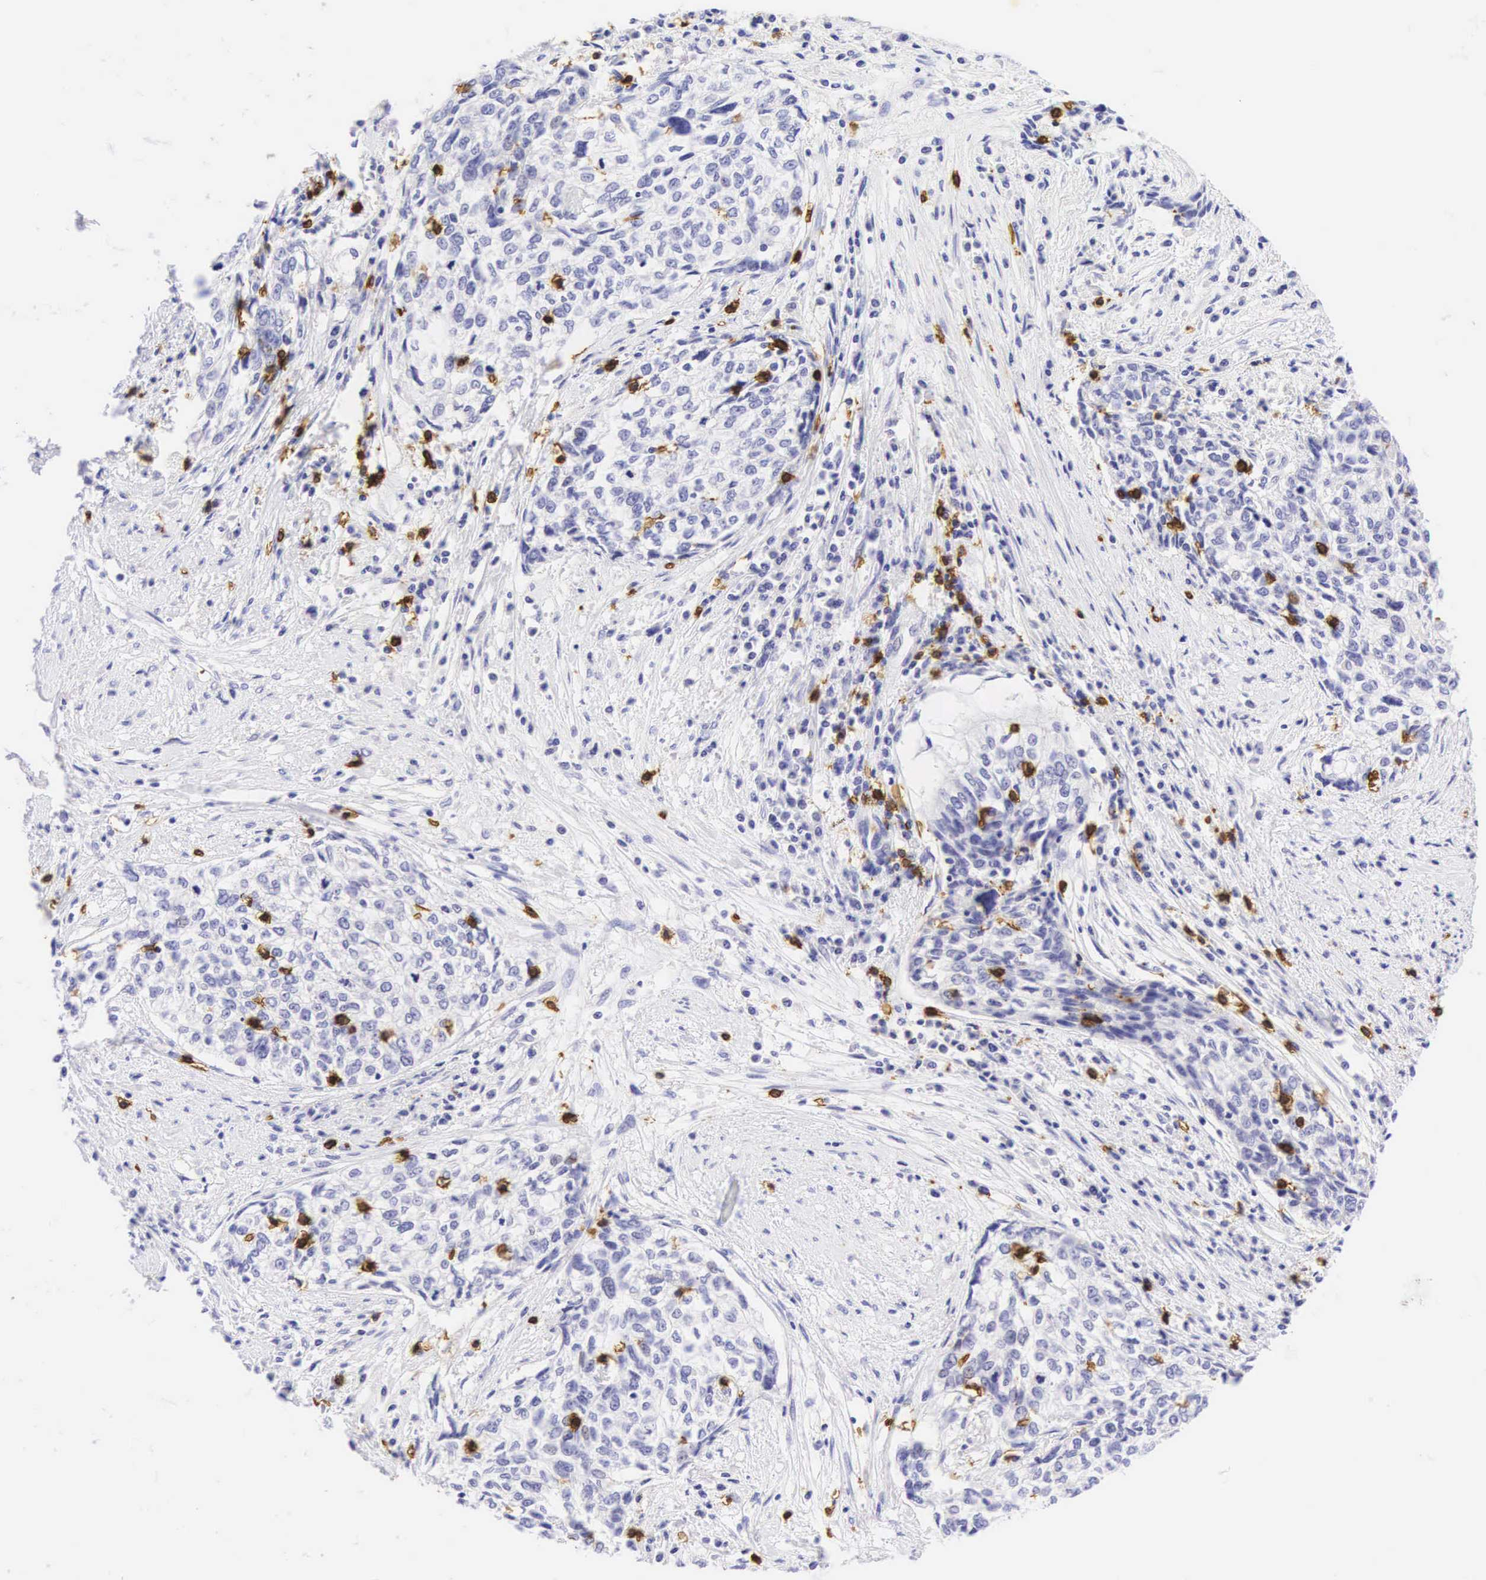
{"staining": {"intensity": "negative", "quantity": "none", "location": "none"}, "tissue": "cervical cancer", "cell_type": "Tumor cells", "image_type": "cancer", "snomed": [{"axis": "morphology", "description": "Squamous cell carcinoma, NOS"}, {"axis": "topography", "description": "Cervix"}], "caption": "High power microscopy micrograph of an immunohistochemistry (IHC) image of squamous cell carcinoma (cervical), revealing no significant staining in tumor cells.", "gene": "CD8A", "patient": {"sex": "female", "age": 57}}